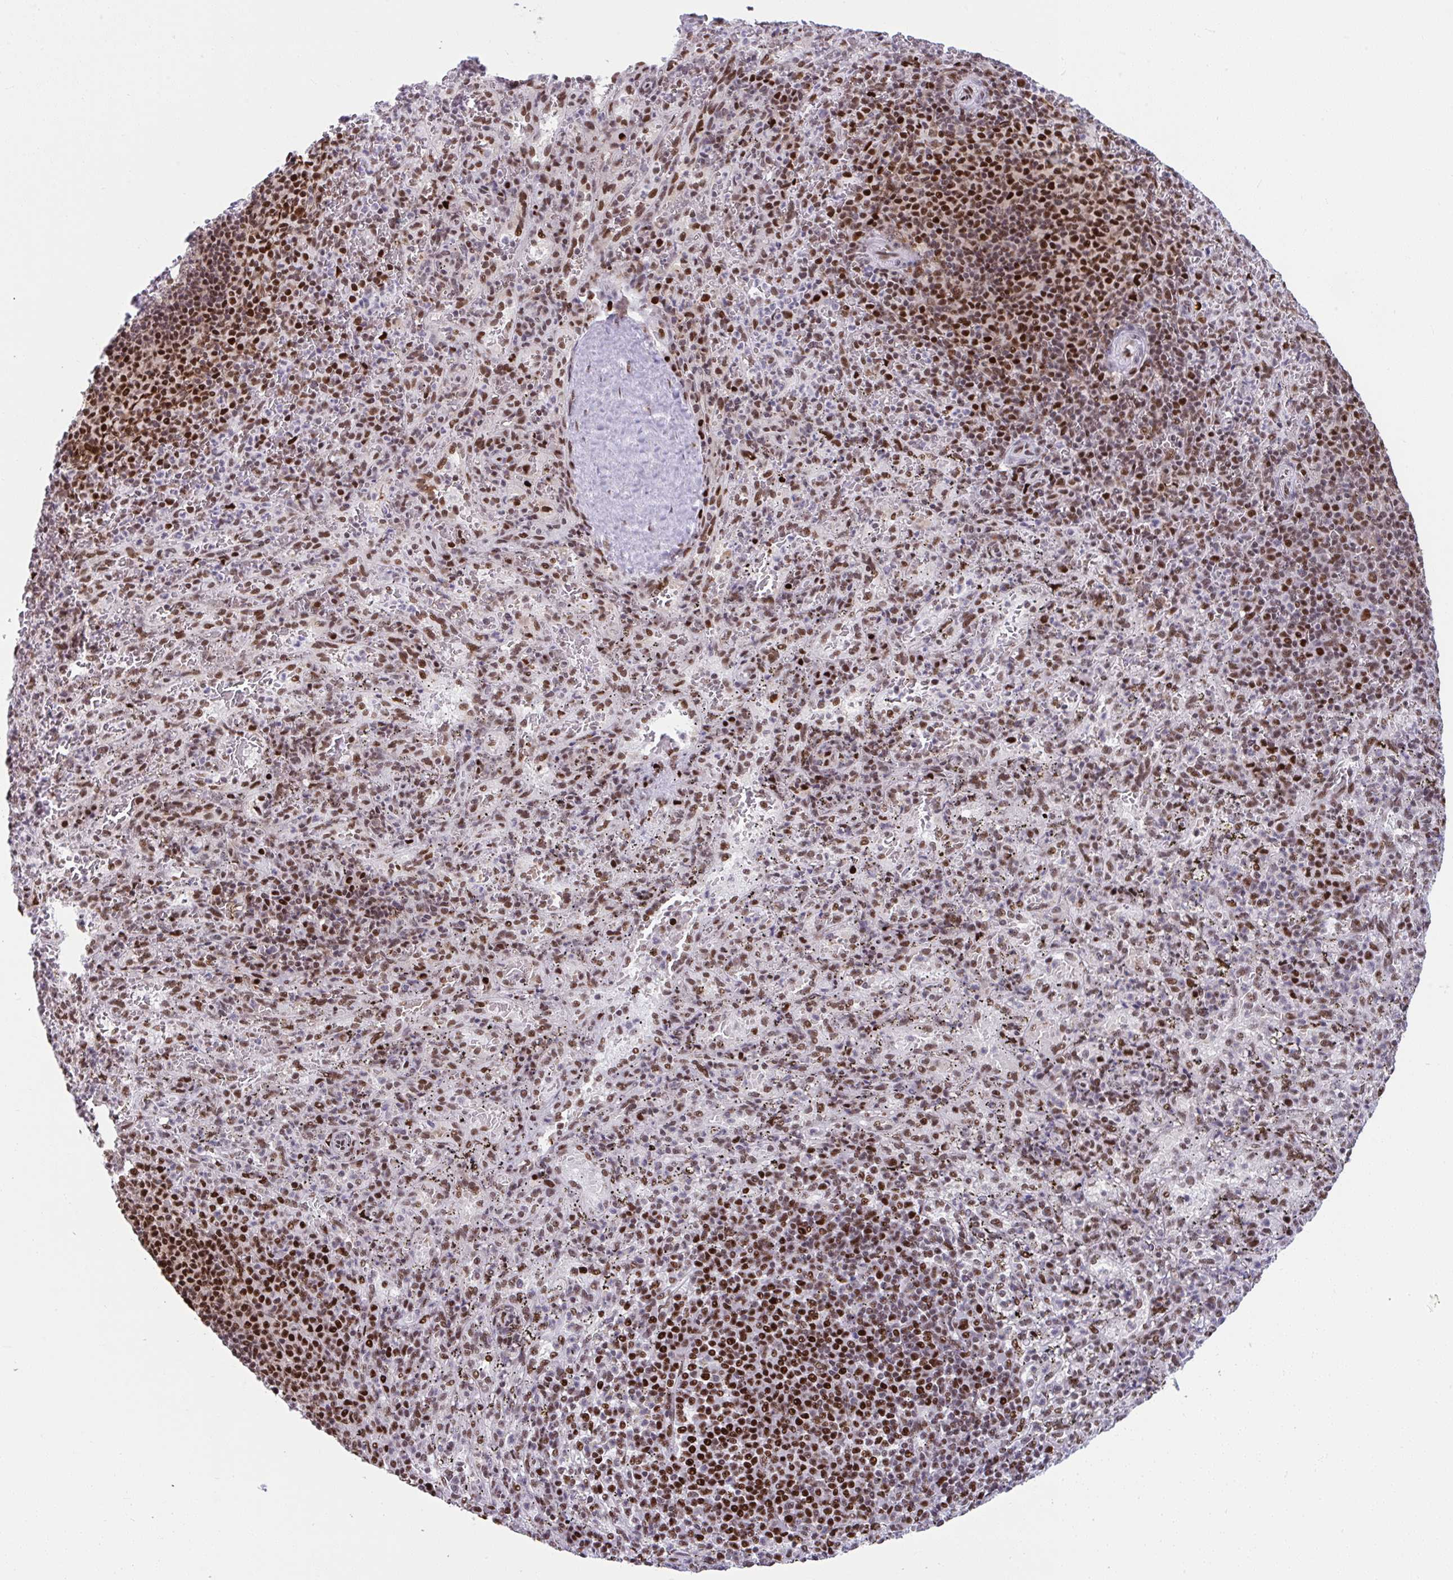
{"staining": {"intensity": "moderate", "quantity": "25%-75%", "location": "nuclear"}, "tissue": "spleen", "cell_type": "Cells in red pulp", "image_type": "normal", "snomed": [{"axis": "morphology", "description": "Normal tissue, NOS"}, {"axis": "topography", "description": "Spleen"}], "caption": "The immunohistochemical stain highlights moderate nuclear expression in cells in red pulp of benign spleen. The staining is performed using DAB brown chromogen to label protein expression. The nuclei are counter-stained blue using hematoxylin.", "gene": "SLC35C2", "patient": {"sex": "male", "age": 57}}